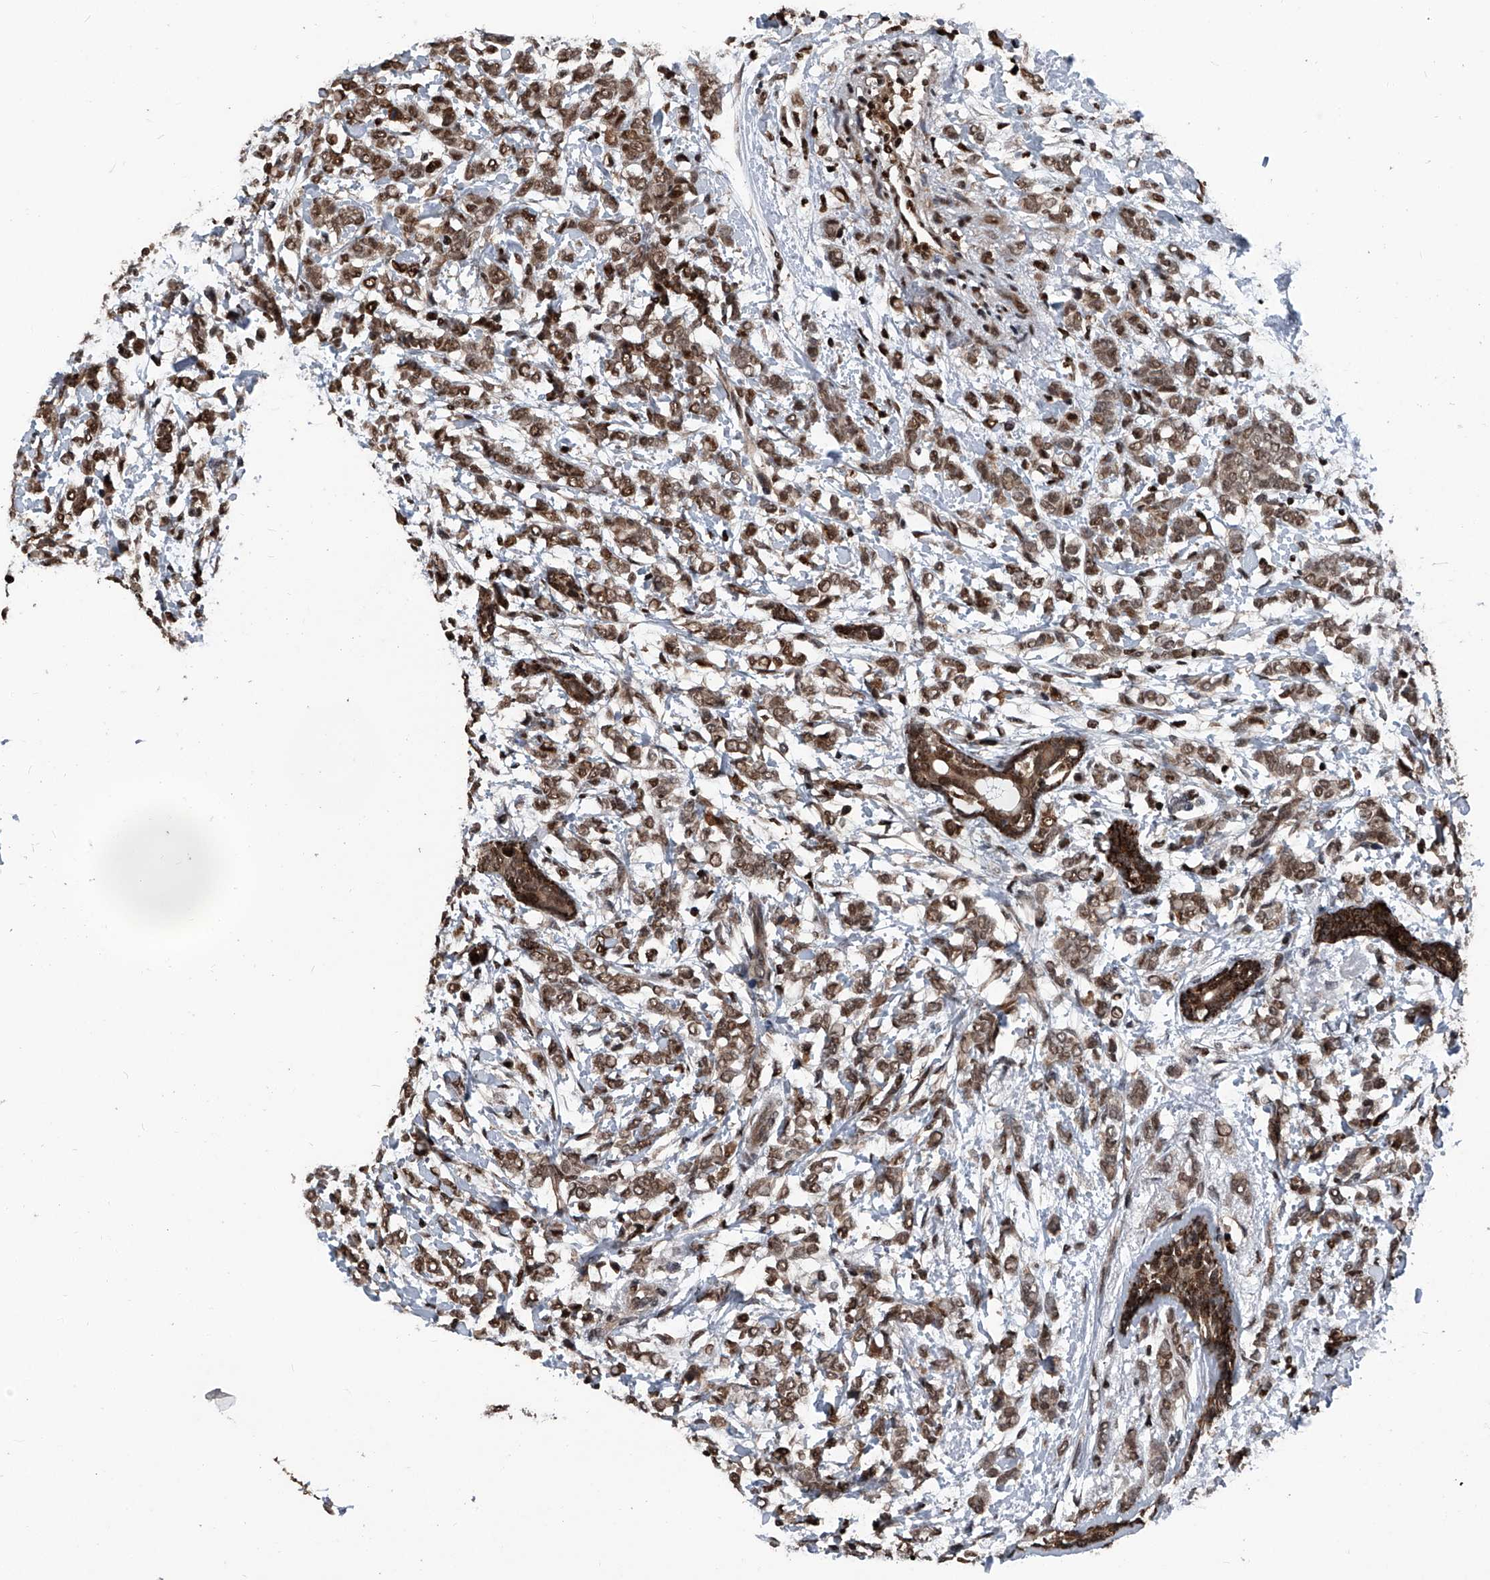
{"staining": {"intensity": "moderate", "quantity": ">75%", "location": "nuclear"}, "tissue": "breast cancer", "cell_type": "Tumor cells", "image_type": "cancer", "snomed": [{"axis": "morphology", "description": "Normal tissue, NOS"}, {"axis": "morphology", "description": "Lobular carcinoma"}, {"axis": "topography", "description": "Breast"}], "caption": "An immunohistochemistry photomicrograph of tumor tissue is shown. Protein staining in brown labels moderate nuclear positivity in lobular carcinoma (breast) within tumor cells. (IHC, brightfield microscopy, high magnification).", "gene": "FKBP5", "patient": {"sex": "female", "age": 47}}